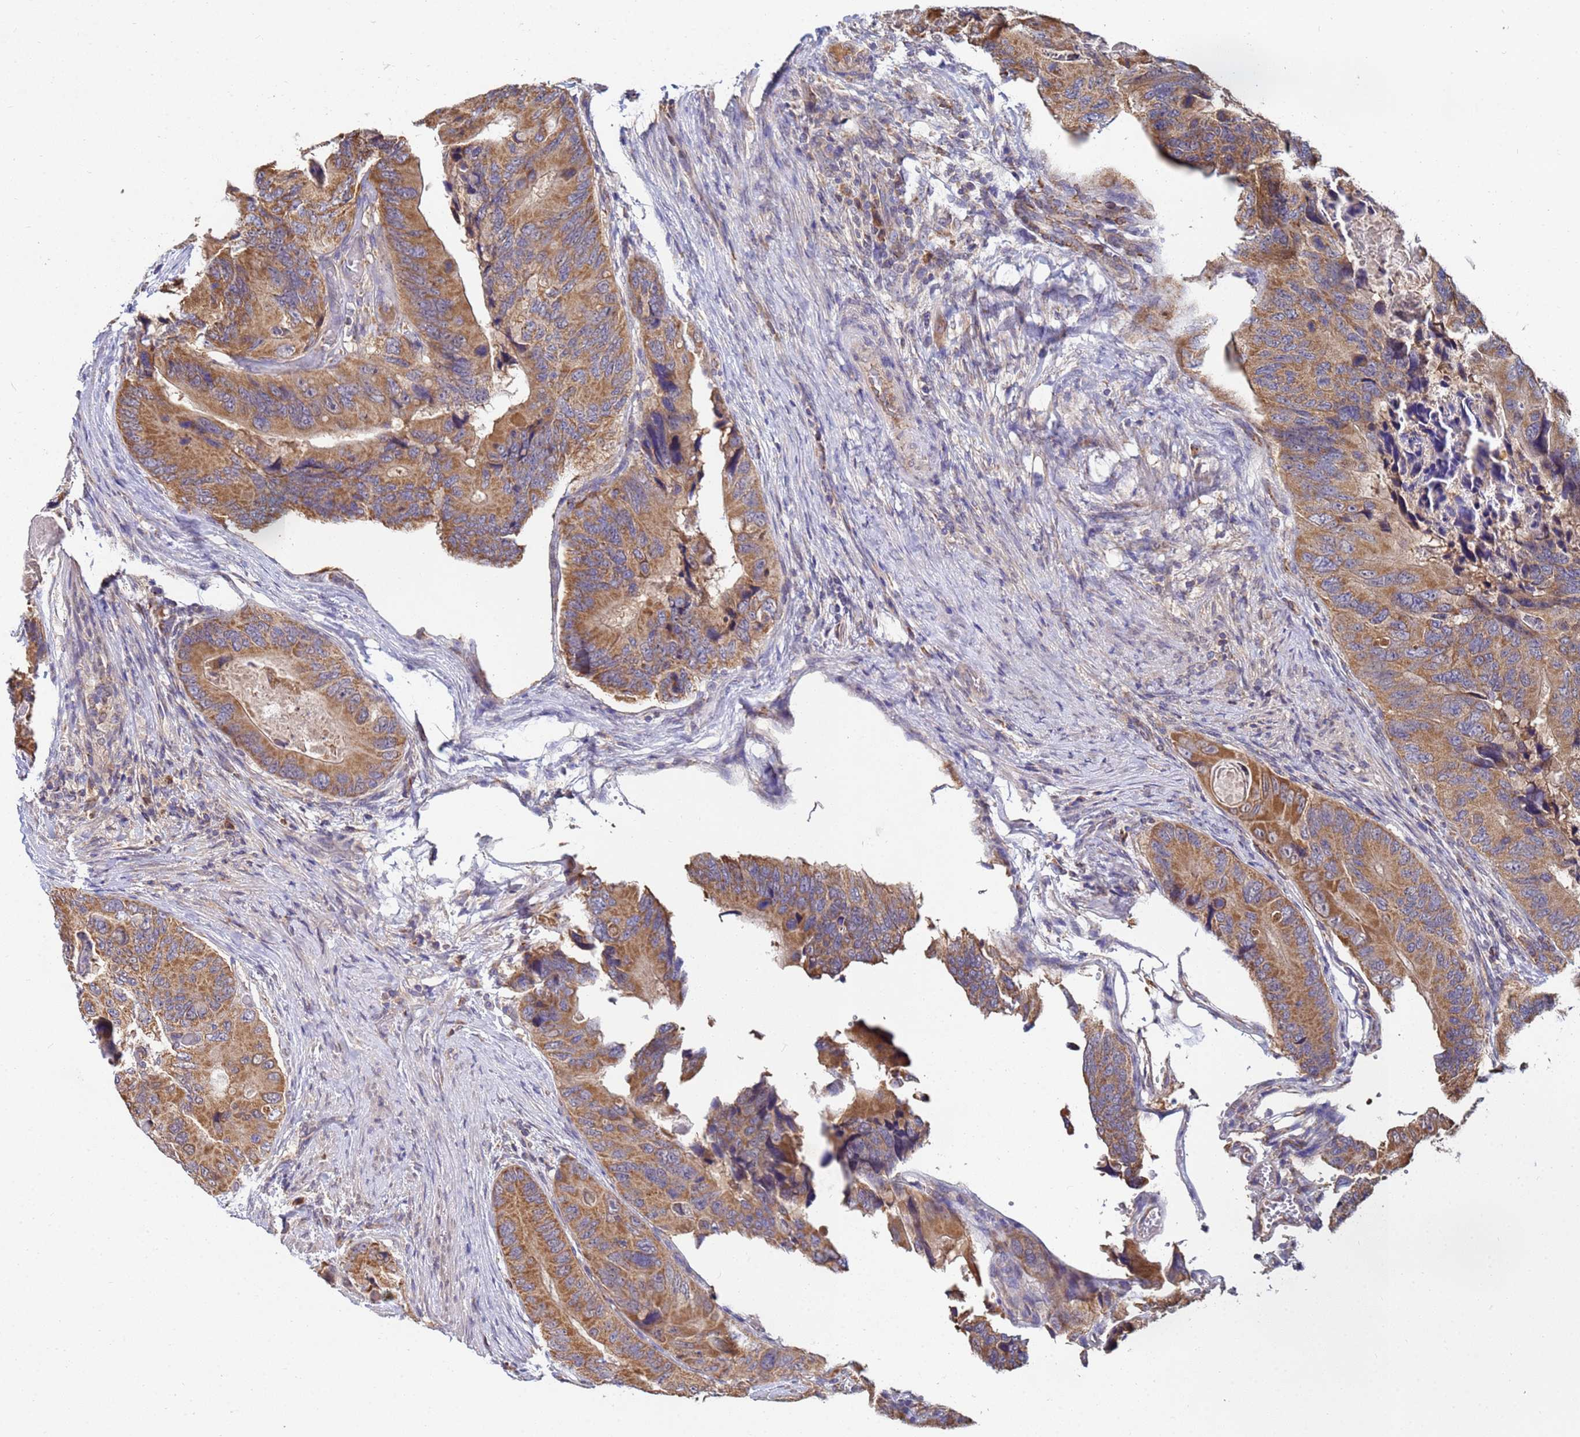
{"staining": {"intensity": "moderate", "quantity": ">75%", "location": "cytoplasmic/membranous"}, "tissue": "colorectal cancer", "cell_type": "Tumor cells", "image_type": "cancer", "snomed": [{"axis": "morphology", "description": "Adenocarcinoma, NOS"}, {"axis": "topography", "description": "Colon"}], "caption": "DAB immunohistochemical staining of human adenocarcinoma (colorectal) displays moderate cytoplasmic/membranous protein staining in approximately >75% of tumor cells.", "gene": "C5orf34", "patient": {"sex": "male", "age": 84}}